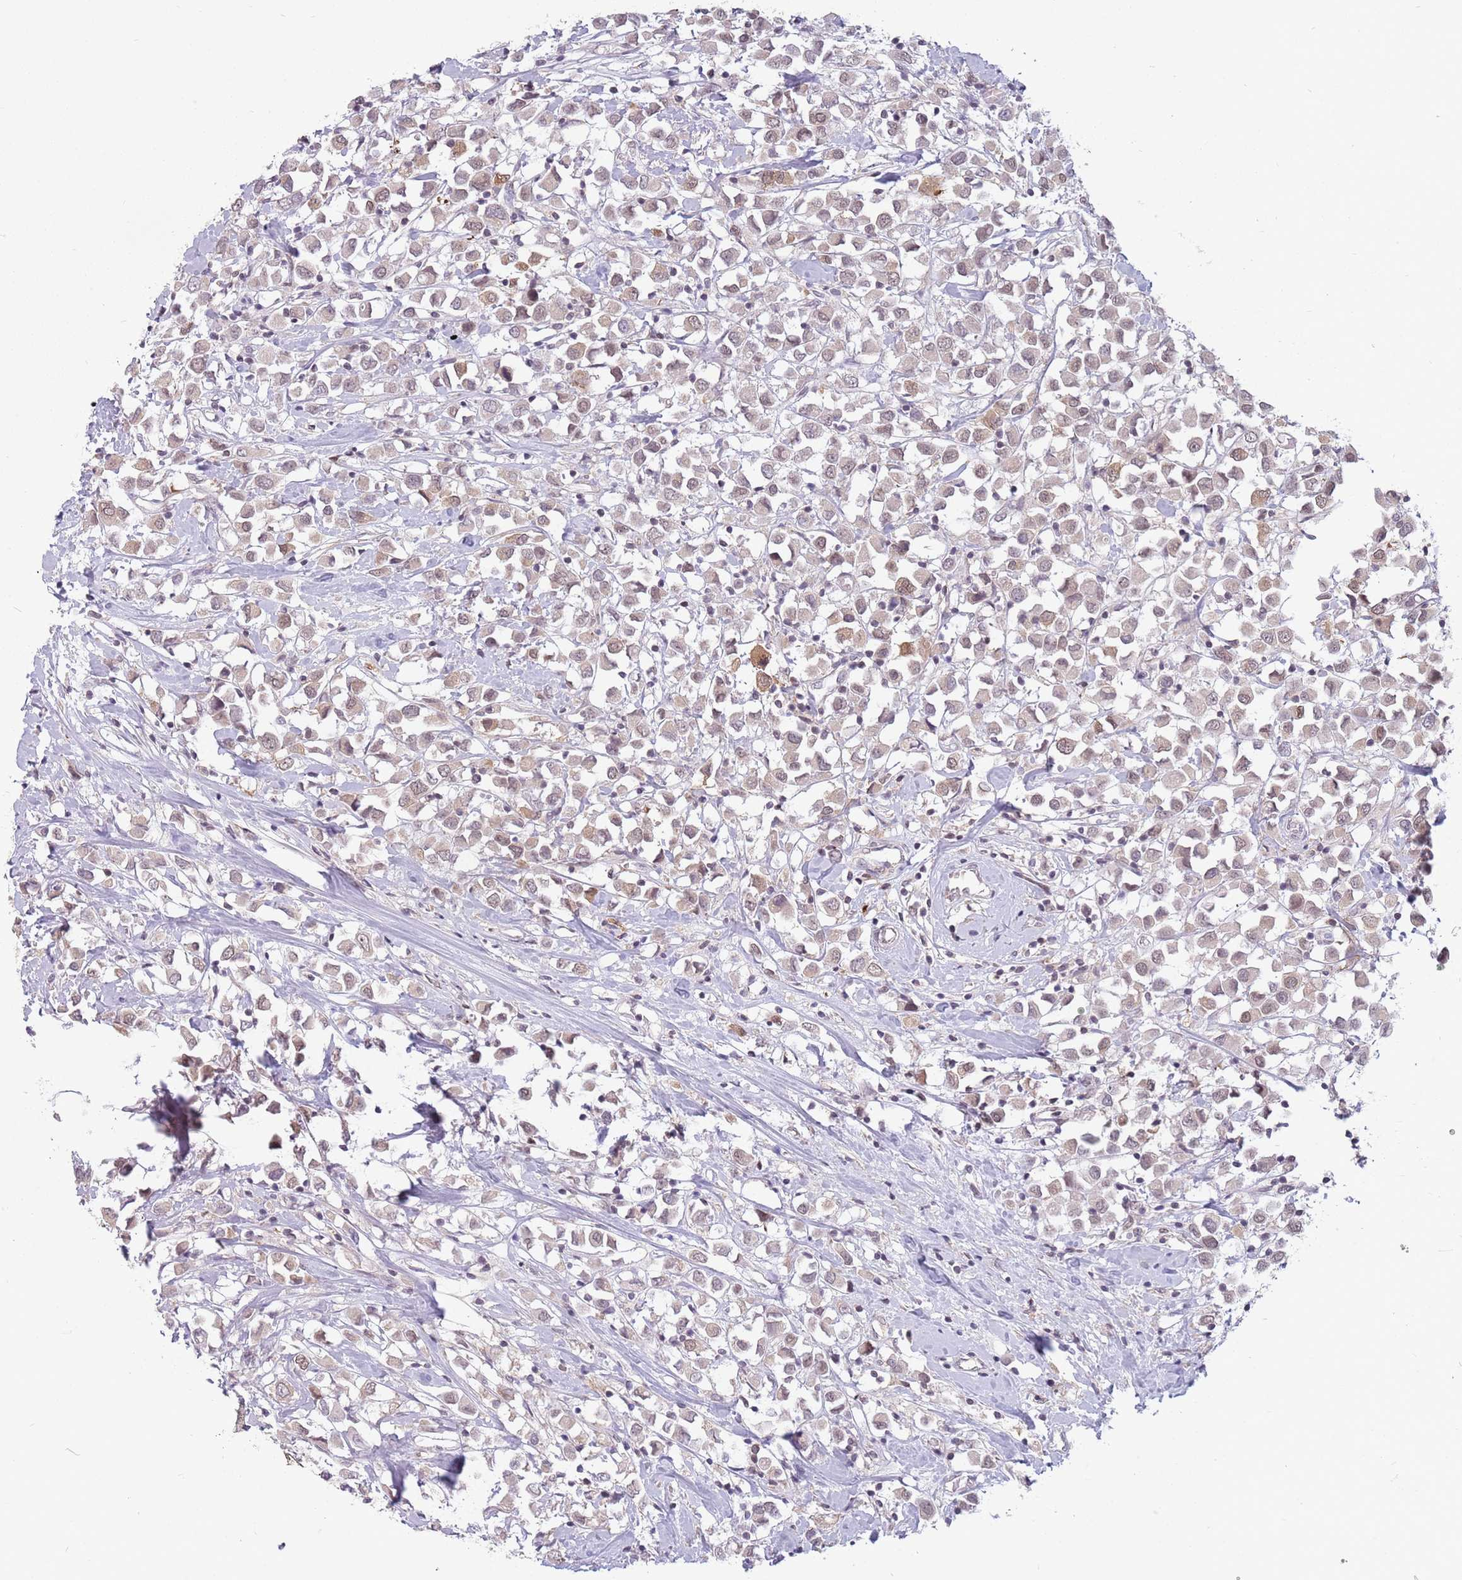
{"staining": {"intensity": "weak", "quantity": ">75%", "location": "cytoplasmic/membranous,nuclear"}, "tissue": "breast cancer", "cell_type": "Tumor cells", "image_type": "cancer", "snomed": [{"axis": "morphology", "description": "Duct carcinoma"}, {"axis": "topography", "description": "Breast"}], "caption": "IHC of human breast cancer (intraductal carcinoma) exhibits low levels of weak cytoplasmic/membranous and nuclear staining in about >75% of tumor cells.", "gene": "ZNF574", "patient": {"sex": "female", "age": 61}}